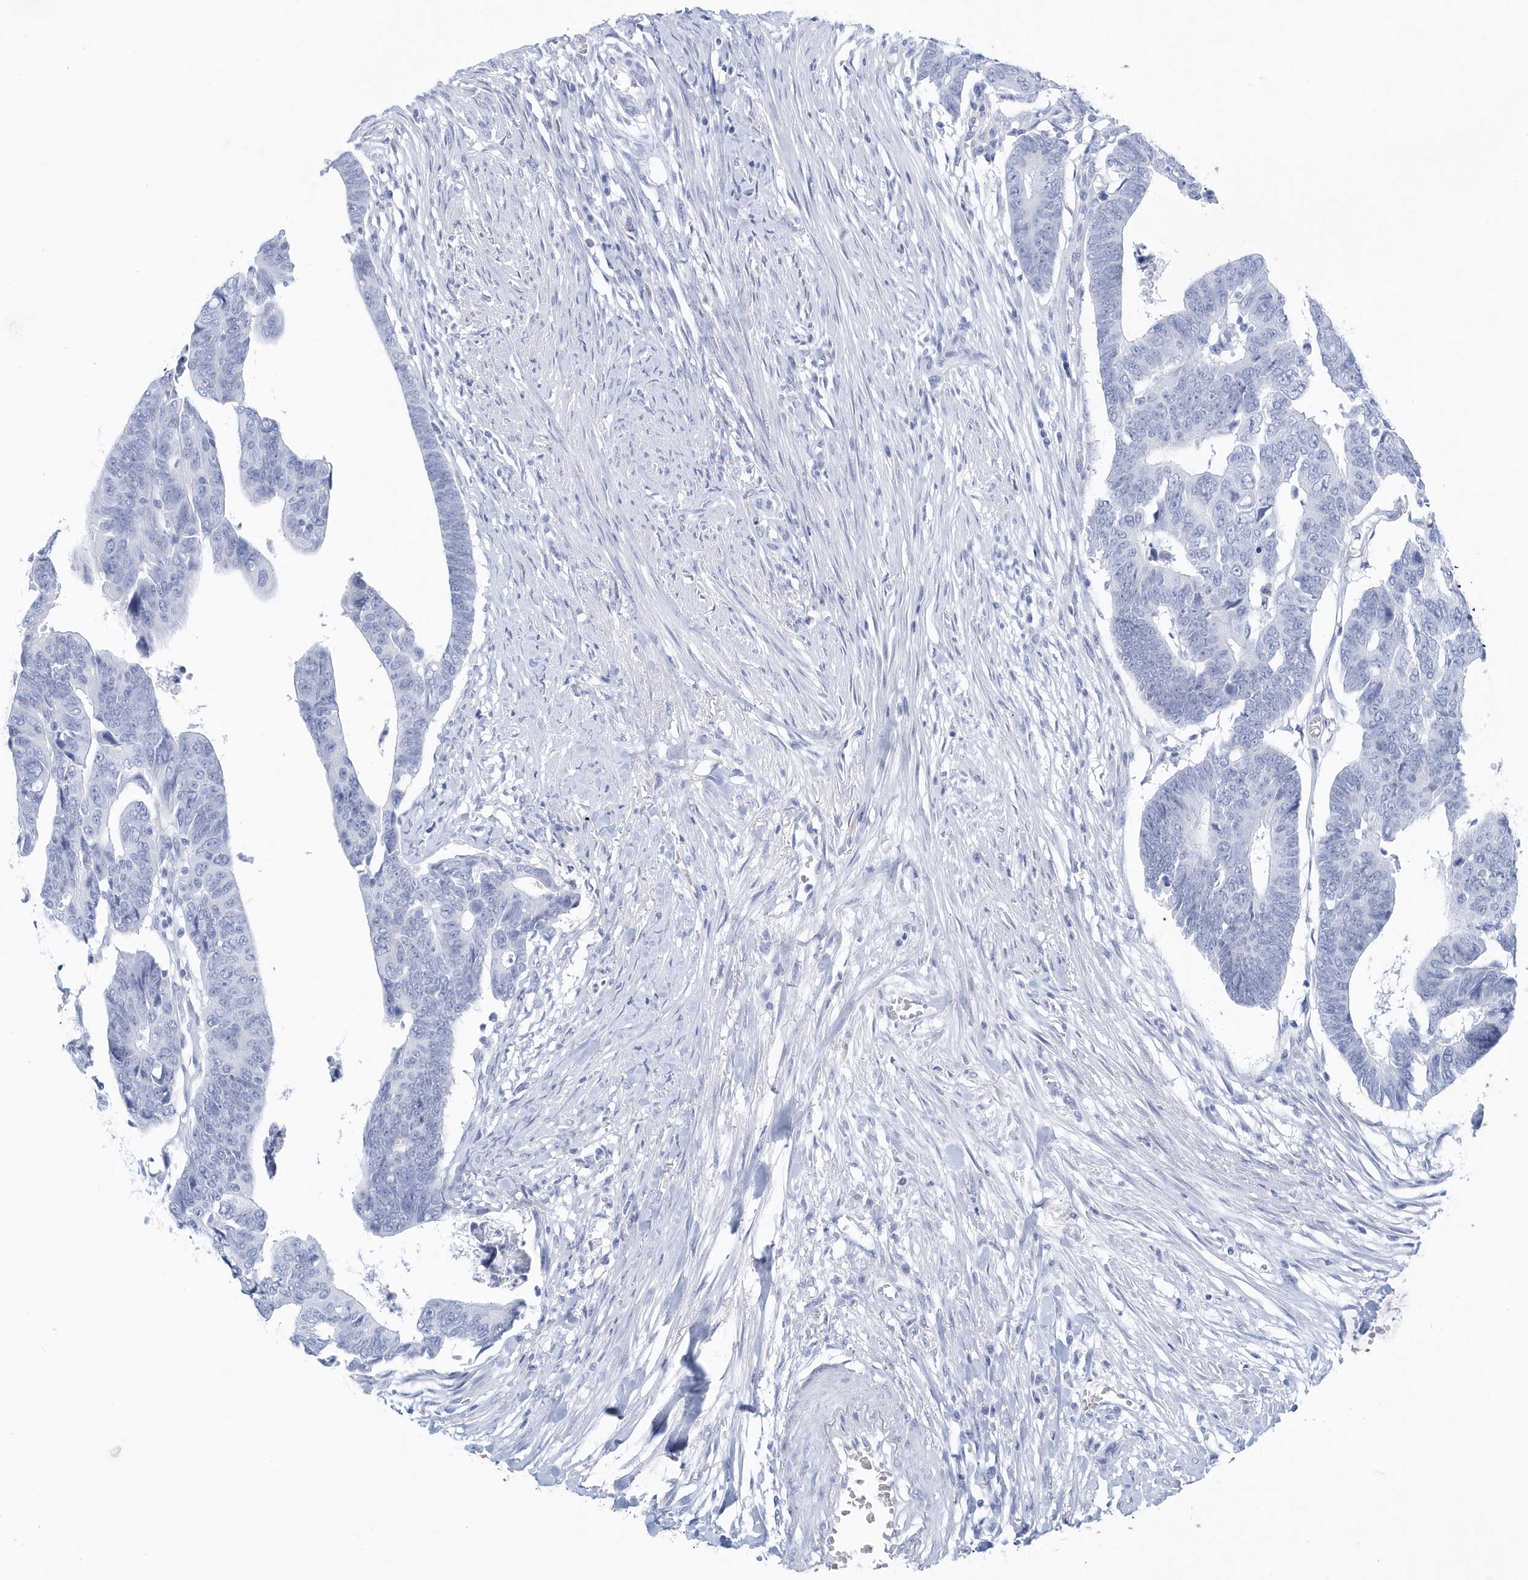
{"staining": {"intensity": "negative", "quantity": "none", "location": "none"}, "tissue": "colorectal cancer", "cell_type": "Tumor cells", "image_type": "cancer", "snomed": [{"axis": "morphology", "description": "Adenocarcinoma, NOS"}, {"axis": "topography", "description": "Rectum"}], "caption": "This is an immunohistochemistry histopathology image of colorectal cancer (adenocarcinoma). There is no staining in tumor cells.", "gene": "PTPRO", "patient": {"sex": "female", "age": 65}}